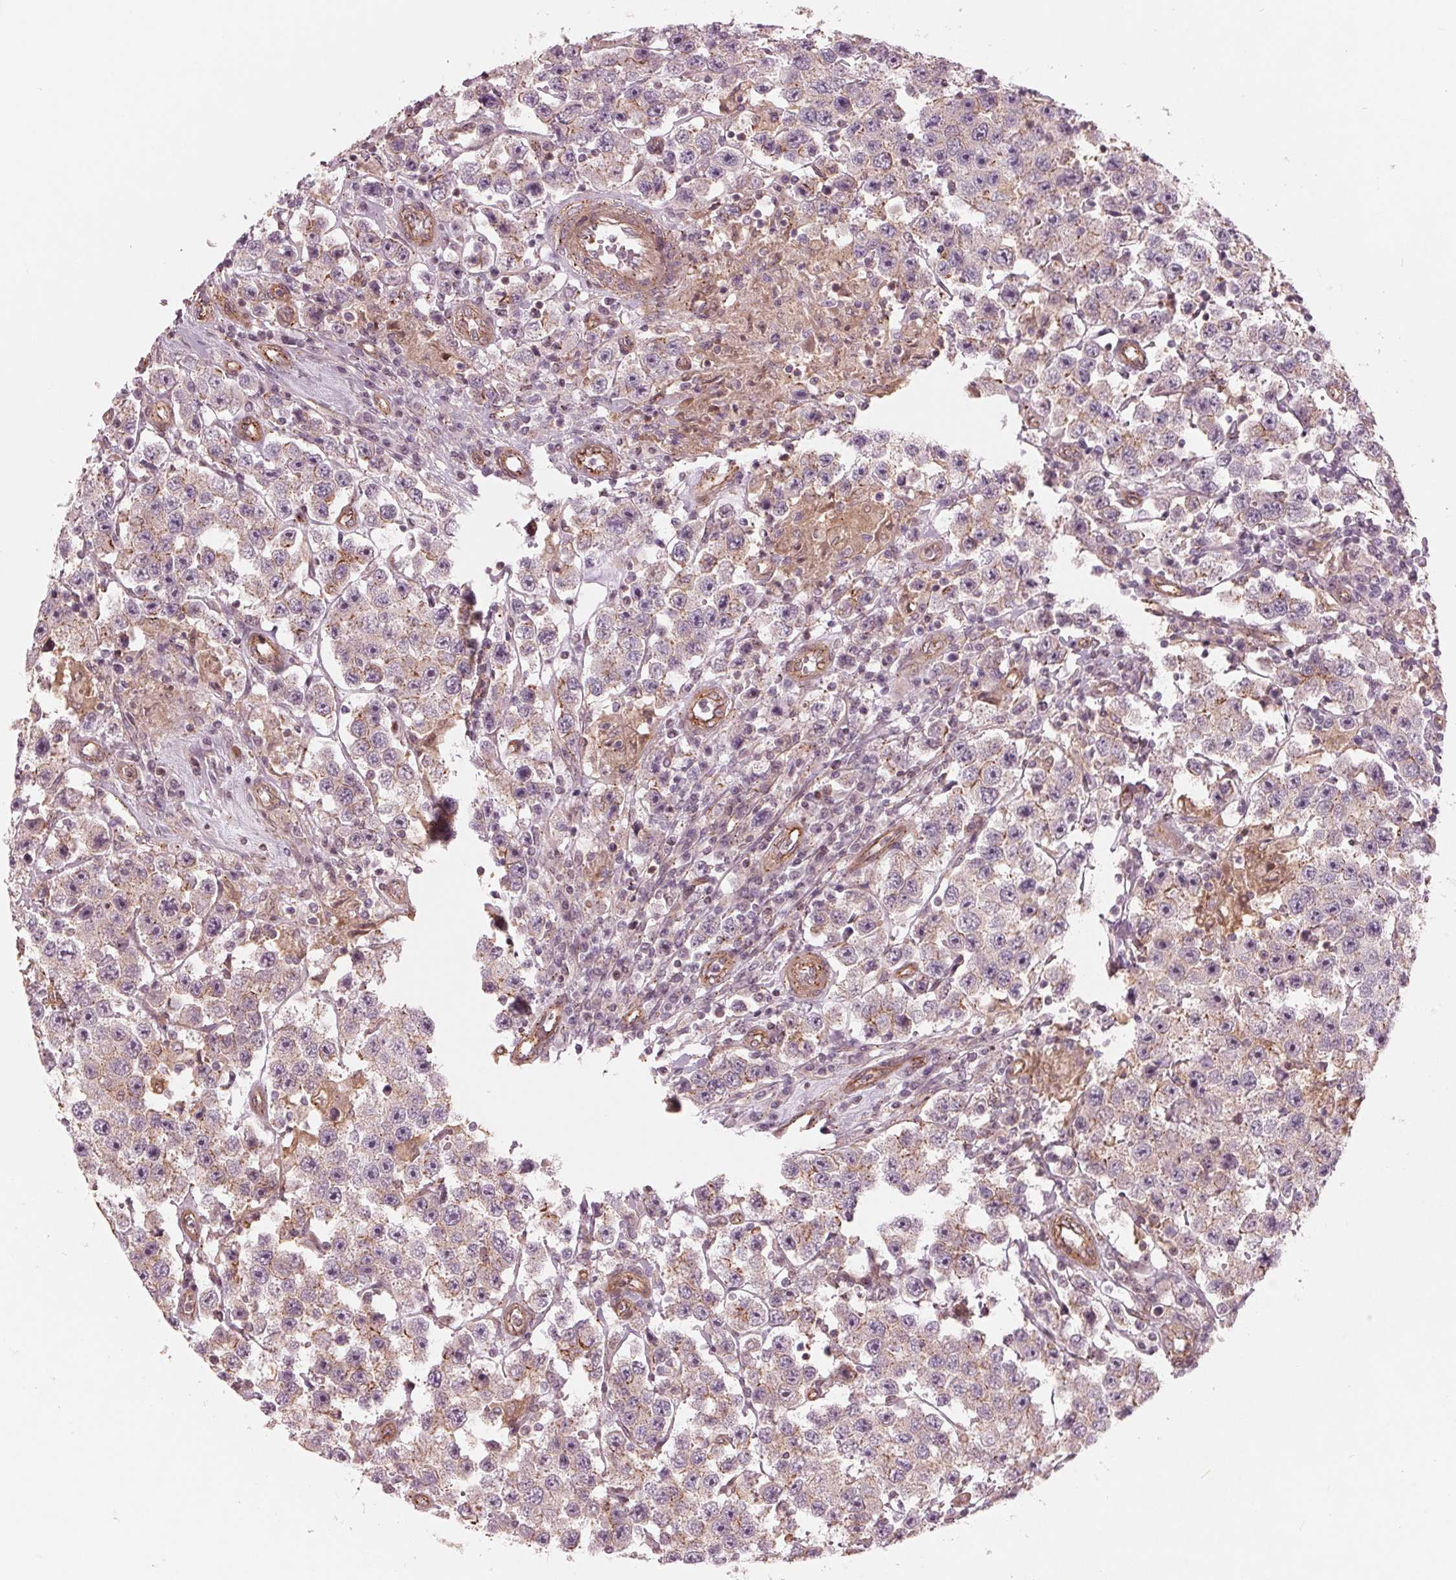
{"staining": {"intensity": "negative", "quantity": "none", "location": "none"}, "tissue": "testis cancer", "cell_type": "Tumor cells", "image_type": "cancer", "snomed": [{"axis": "morphology", "description": "Seminoma, NOS"}, {"axis": "topography", "description": "Testis"}], "caption": "Testis seminoma was stained to show a protein in brown. There is no significant expression in tumor cells. The staining was performed using DAB (3,3'-diaminobenzidine) to visualize the protein expression in brown, while the nuclei were stained in blue with hematoxylin (Magnification: 20x).", "gene": "TXNIP", "patient": {"sex": "male", "age": 45}}